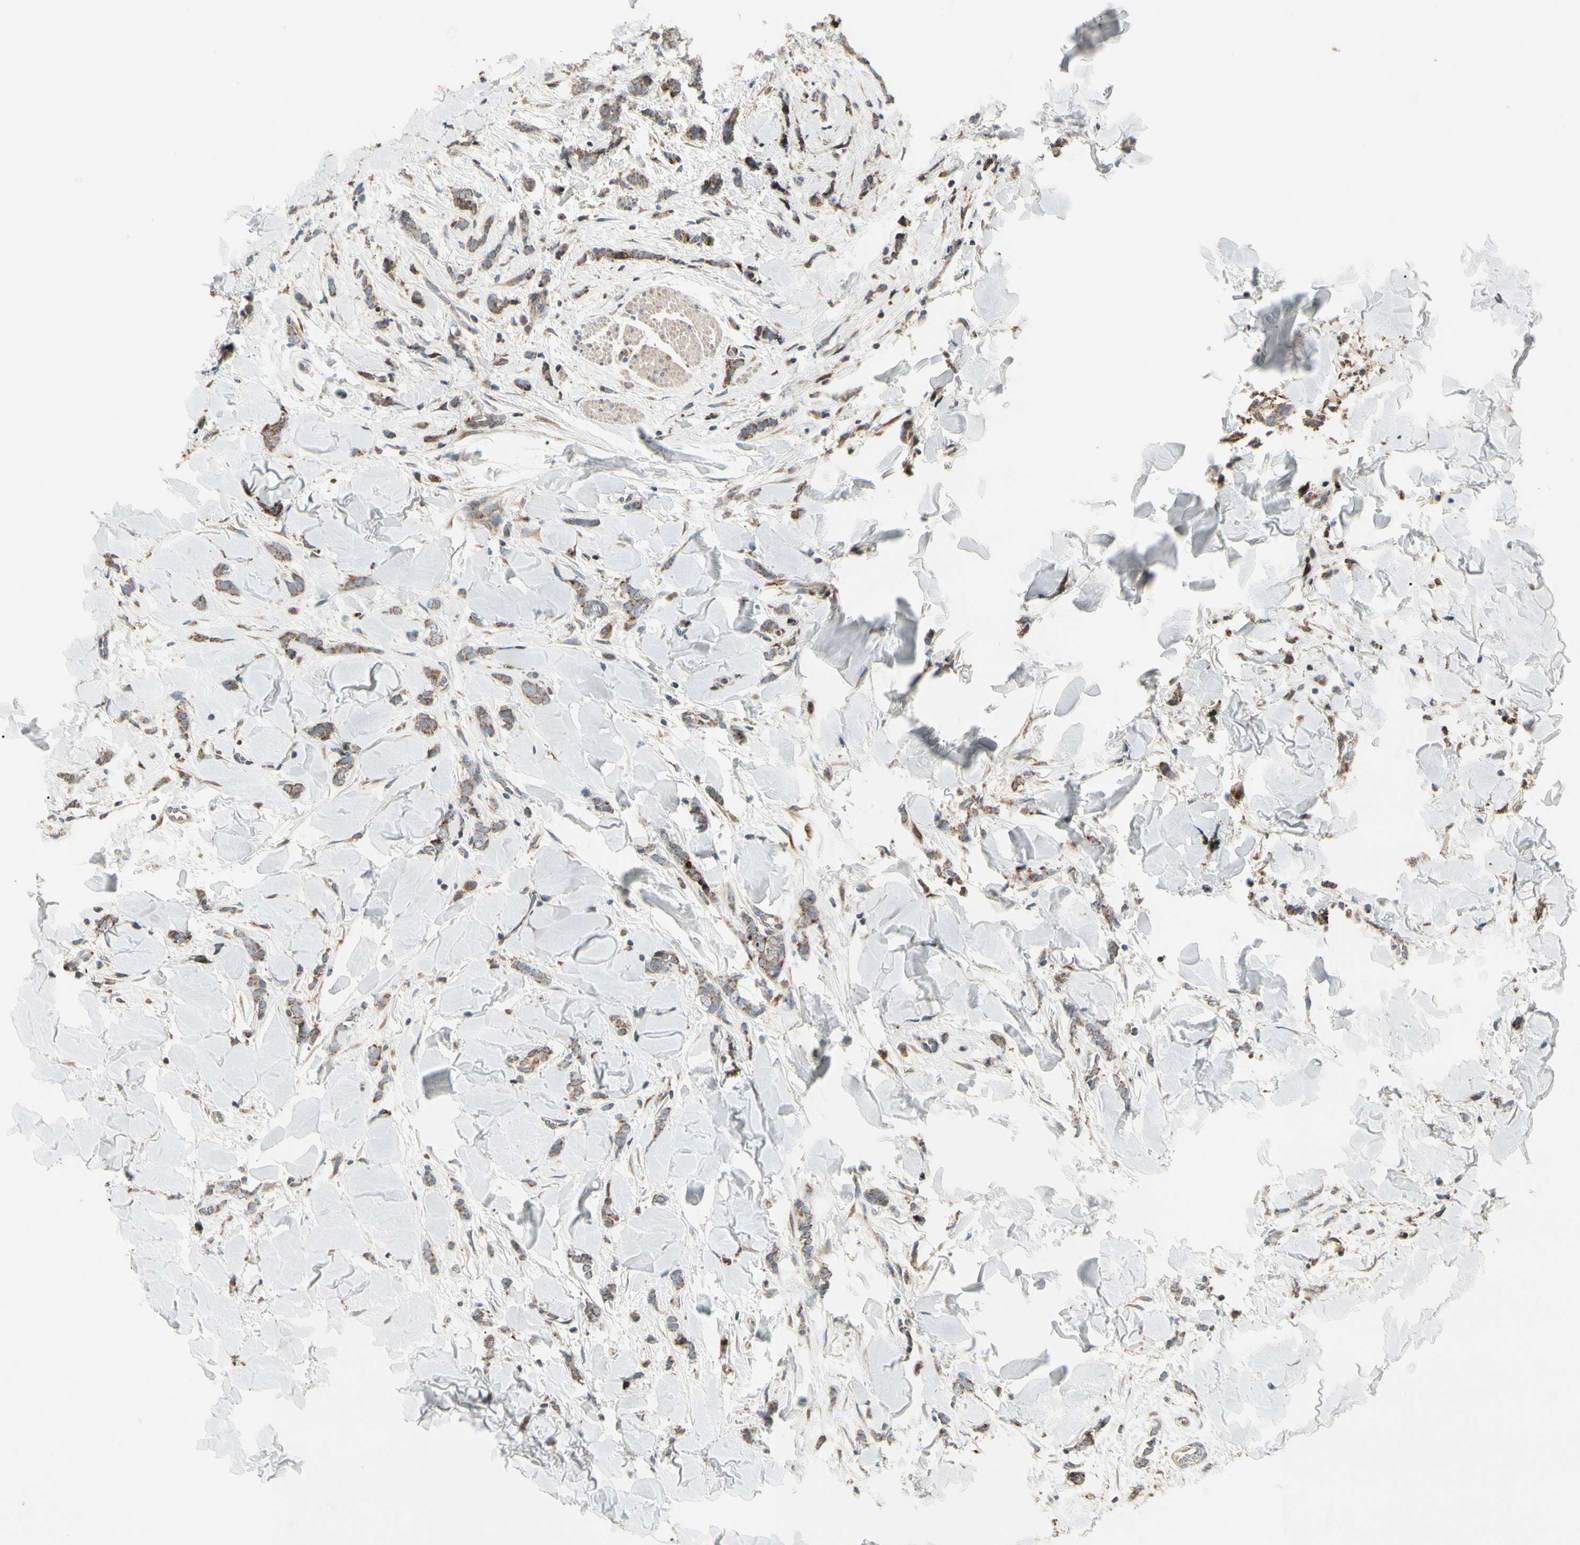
{"staining": {"intensity": "weak", "quantity": ">75%", "location": "cytoplasmic/membranous"}, "tissue": "breast cancer", "cell_type": "Tumor cells", "image_type": "cancer", "snomed": [{"axis": "morphology", "description": "Lobular carcinoma"}, {"axis": "topography", "description": "Skin"}, {"axis": "topography", "description": "Breast"}], "caption": "Immunohistochemical staining of breast lobular carcinoma demonstrates low levels of weak cytoplasmic/membranous staining in about >75% of tumor cells.", "gene": "MRPL9", "patient": {"sex": "female", "age": 46}}